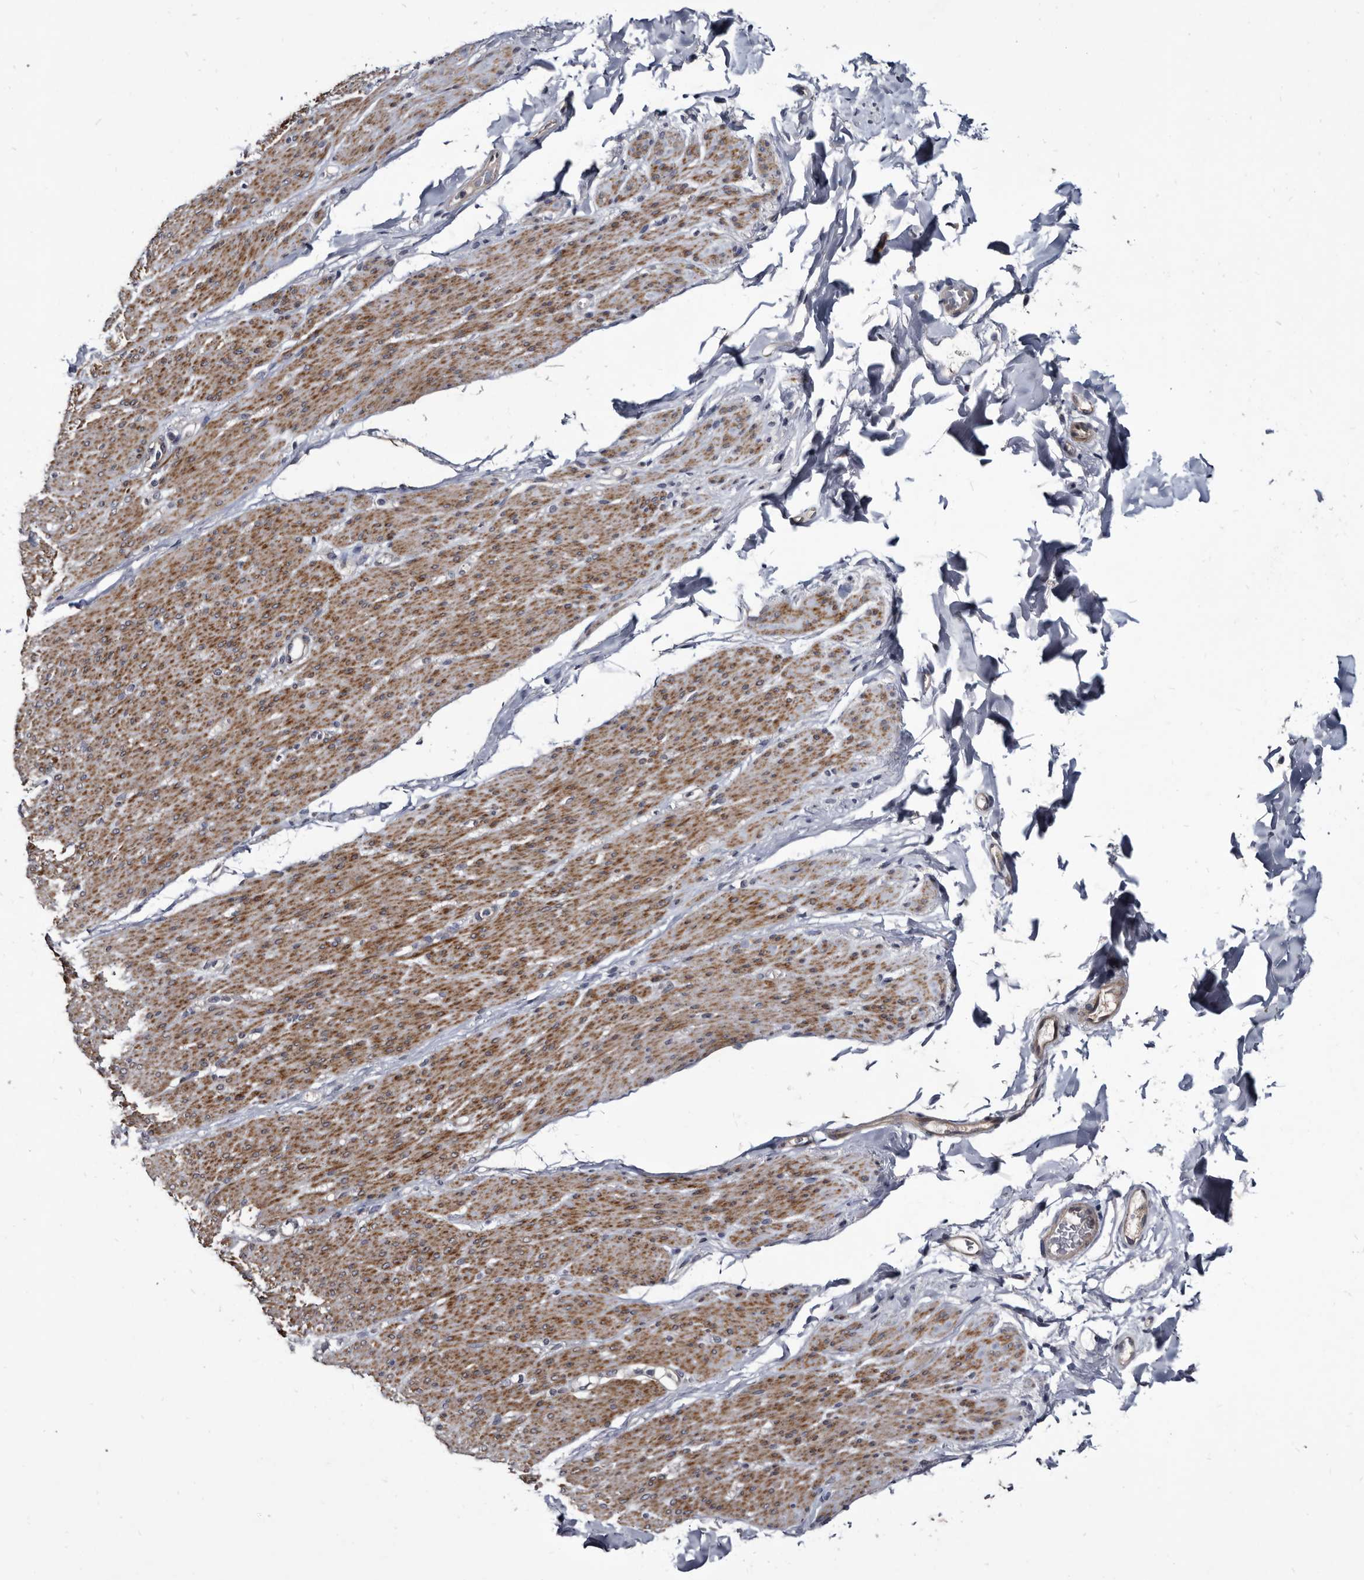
{"staining": {"intensity": "moderate", "quantity": ">75%", "location": "cytoplasmic/membranous"}, "tissue": "smooth muscle", "cell_type": "Smooth muscle cells", "image_type": "normal", "snomed": [{"axis": "morphology", "description": "Normal tissue, NOS"}, {"axis": "topography", "description": "Colon"}, {"axis": "topography", "description": "Peripheral nerve tissue"}], "caption": "Moderate cytoplasmic/membranous protein positivity is seen in about >75% of smooth muscle cells in smooth muscle. (brown staining indicates protein expression, while blue staining denotes nuclei).", "gene": "PROM1", "patient": {"sex": "female", "age": 61}}